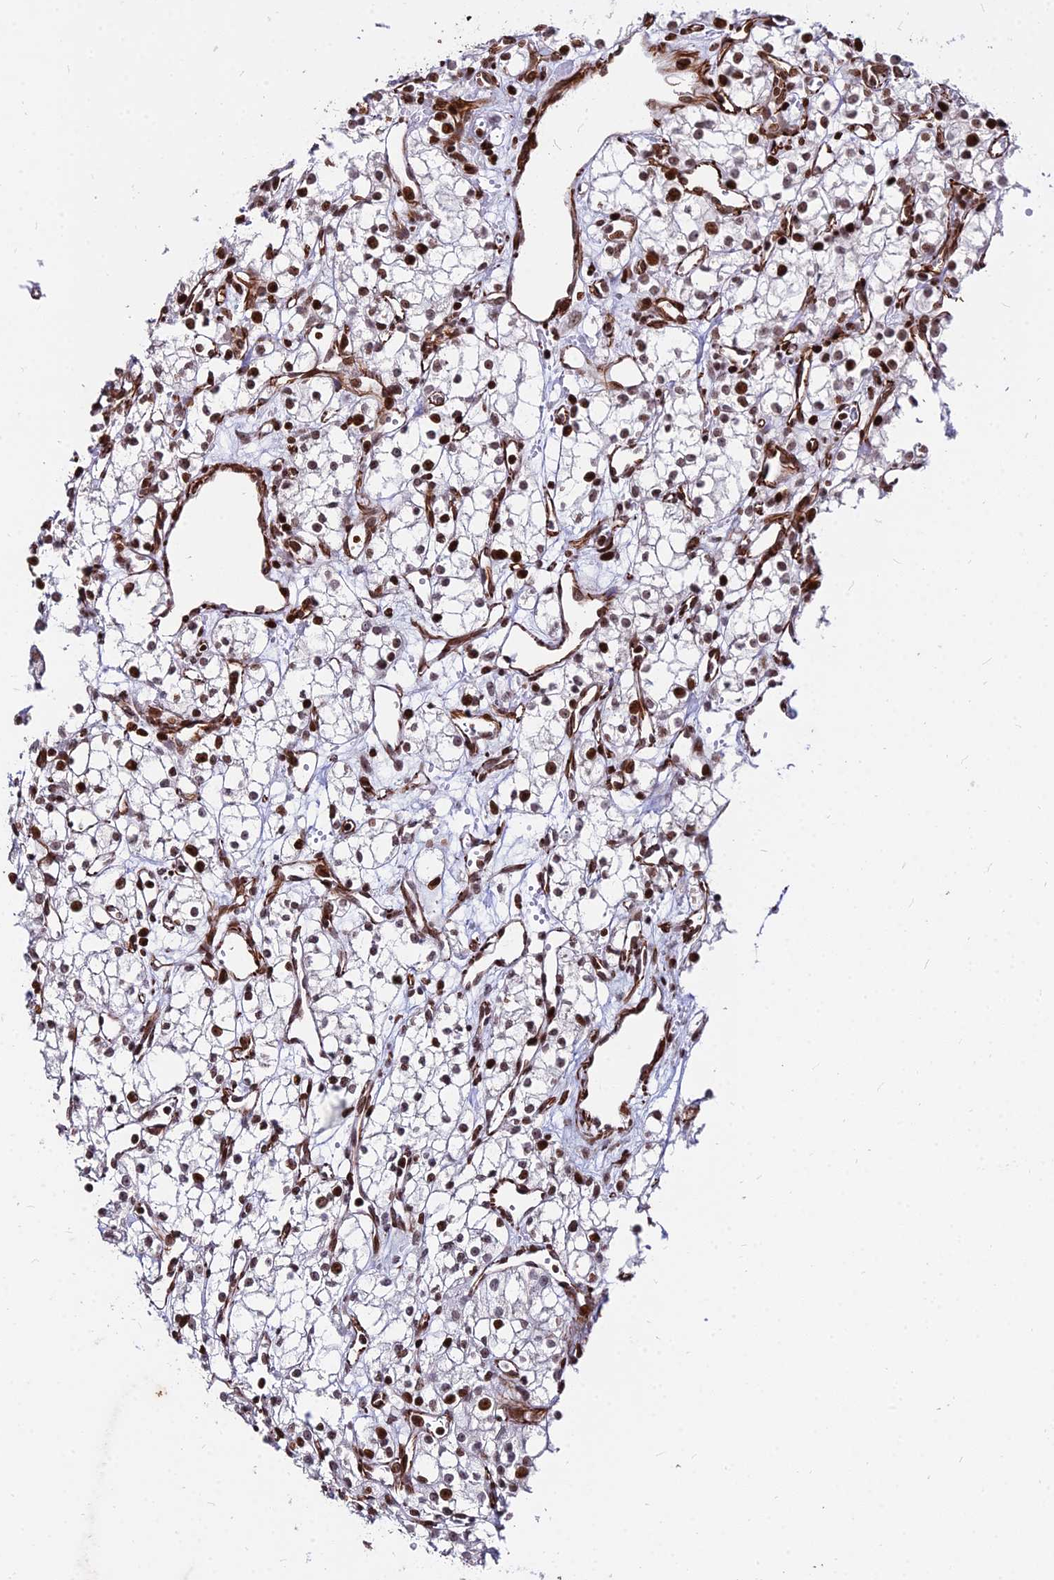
{"staining": {"intensity": "strong", "quantity": "25%-75%", "location": "nuclear"}, "tissue": "renal cancer", "cell_type": "Tumor cells", "image_type": "cancer", "snomed": [{"axis": "morphology", "description": "Adenocarcinoma, NOS"}, {"axis": "topography", "description": "Kidney"}], "caption": "This is a photomicrograph of immunohistochemistry (IHC) staining of renal cancer (adenocarcinoma), which shows strong positivity in the nuclear of tumor cells.", "gene": "NYAP2", "patient": {"sex": "male", "age": 59}}